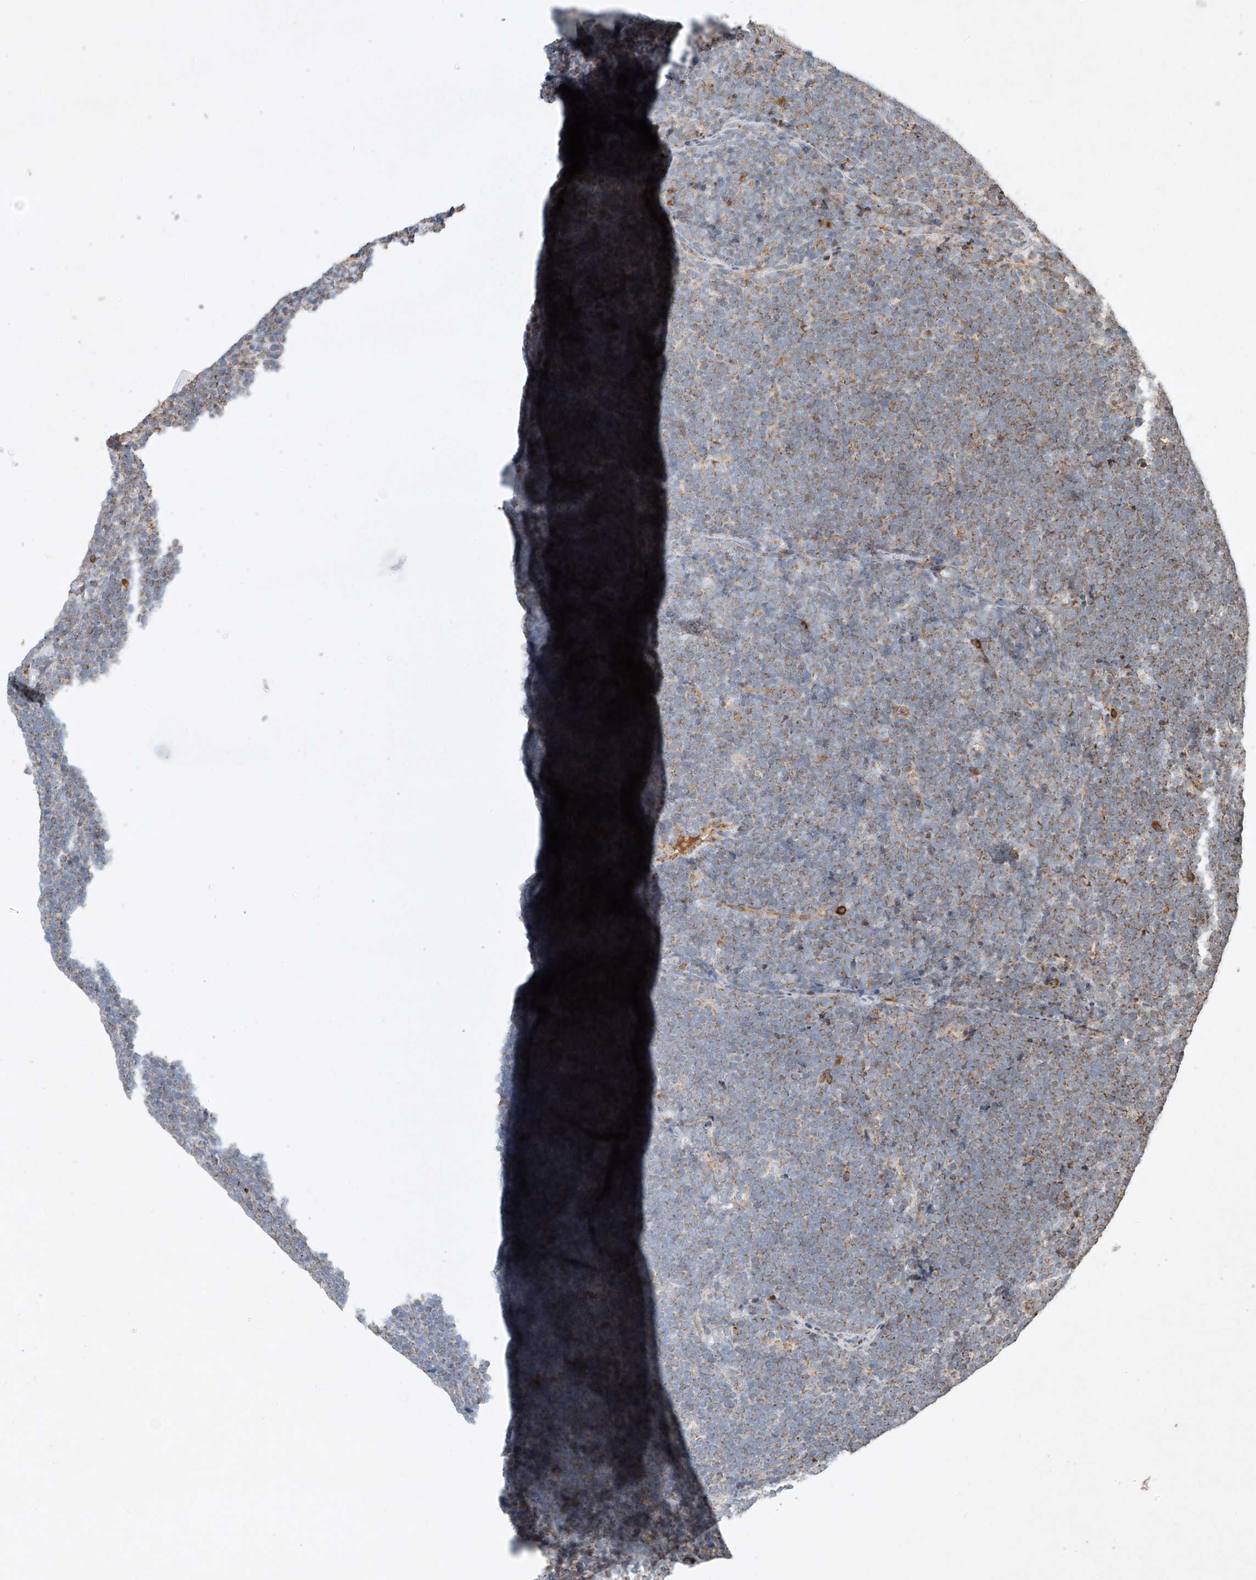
{"staining": {"intensity": "weak", "quantity": "25%-75%", "location": "cytoplasmic/membranous"}, "tissue": "lymphoma", "cell_type": "Tumor cells", "image_type": "cancer", "snomed": [{"axis": "morphology", "description": "Malignant lymphoma, non-Hodgkin's type, High grade"}, {"axis": "topography", "description": "Lymph node"}], "caption": "Immunohistochemistry (IHC) histopathology image of neoplastic tissue: malignant lymphoma, non-Hodgkin's type (high-grade) stained using IHC demonstrates low levels of weak protein expression localized specifically in the cytoplasmic/membranous of tumor cells, appearing as a cytoplasmic/membranous brown color.", "gene": "SEMA3B", "patient": {"sex": "male", "age": 13}}